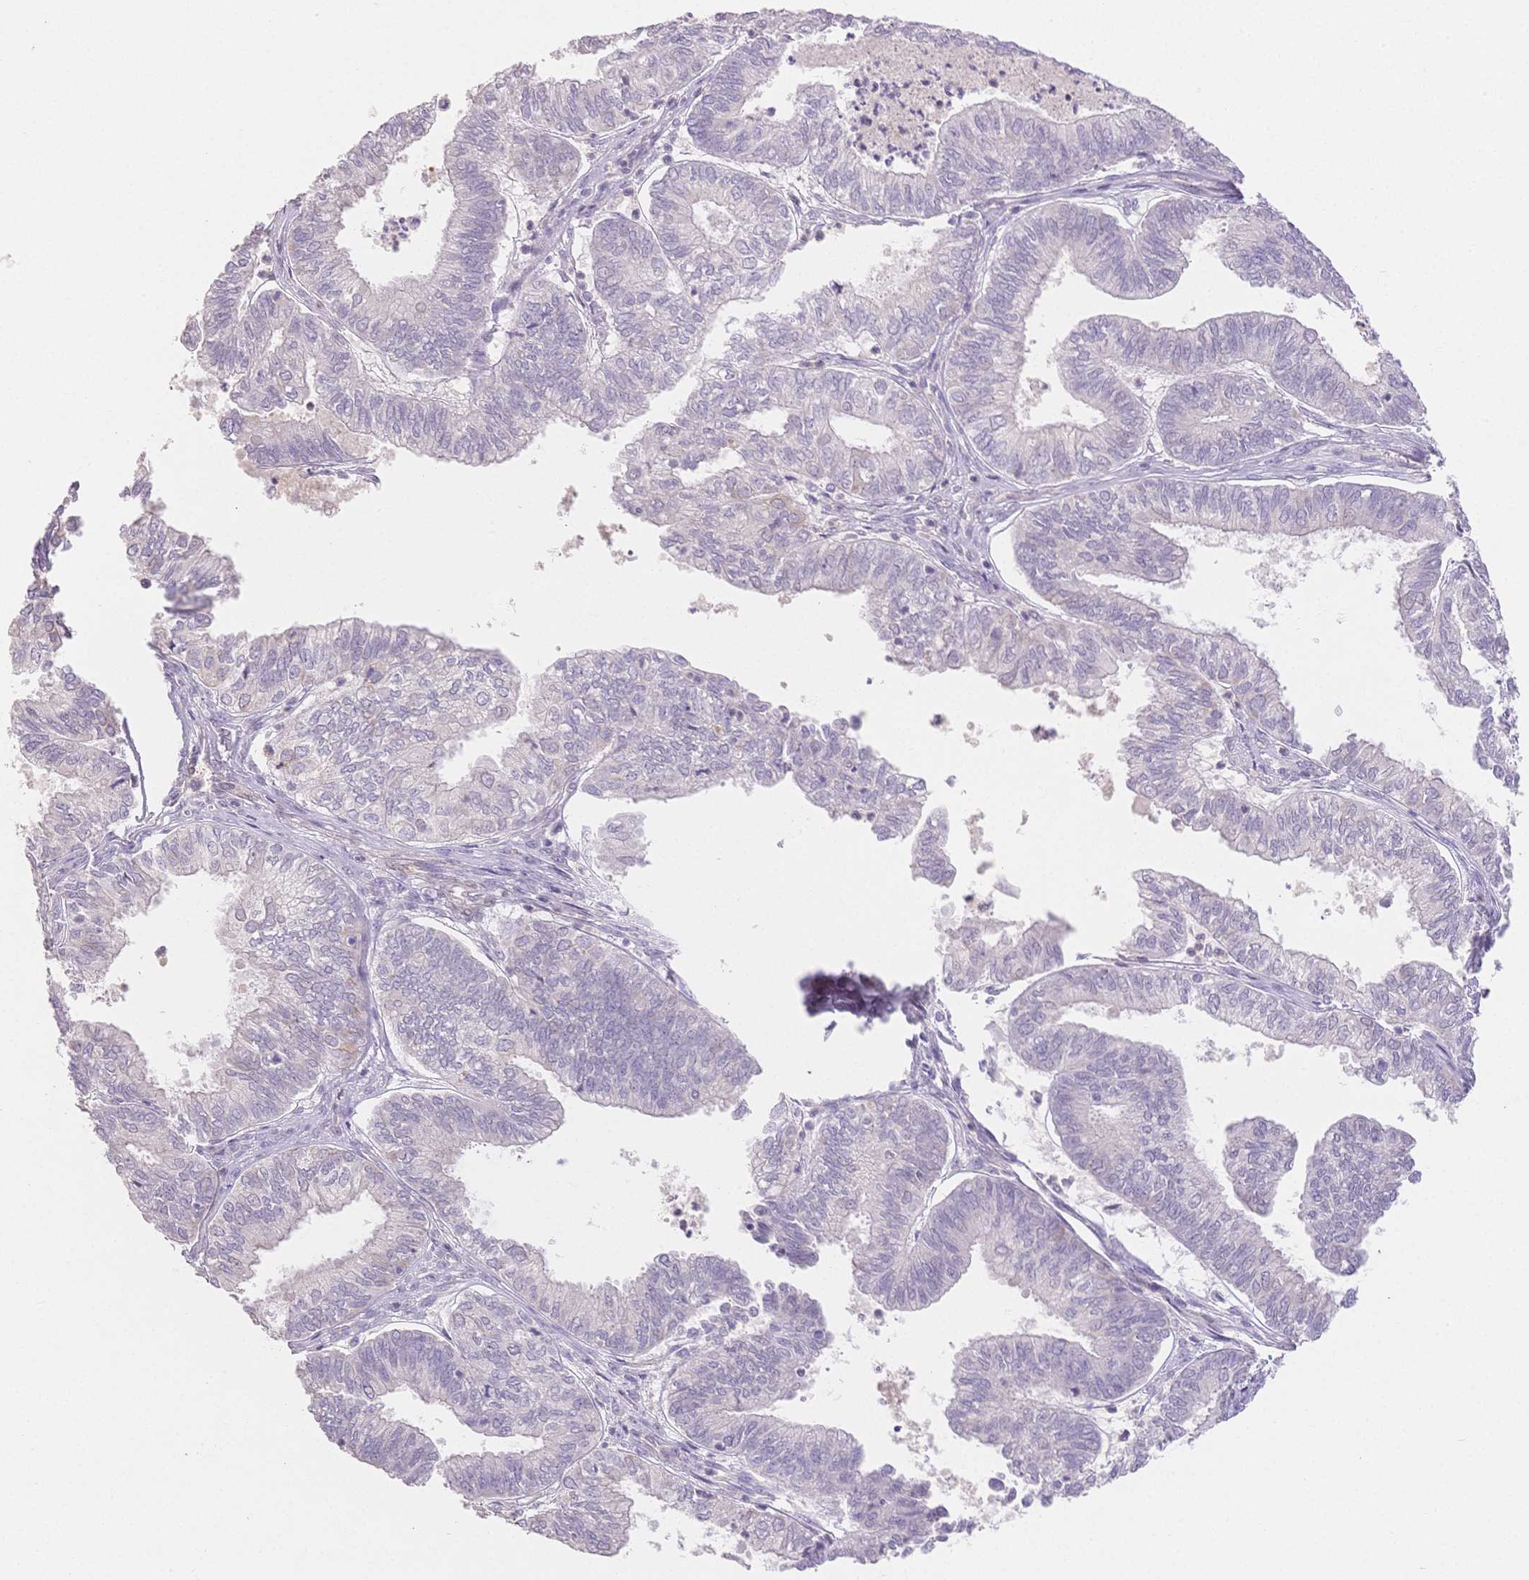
{"staining": {"intensity": "negative", "quantity": "none", "location": "none"}, "tissue": "ovarian cancer", "cell_type": "Tumor cells", "image_type": "cancer", "snomed": [{"axis": "morphology", "description": "Carcinoma, endometroid"}, {"axis": "topography", "description": "Ovary"}], "caption": "A photomicrograph of human endometroid carcinoma (ovarian) is negative for staining in tumor cells. (DAB immunohistochemistry with hematoxylin counter stain).", "gene": "SUV39H2", "patient": {"sex": "female", "age": 64}}